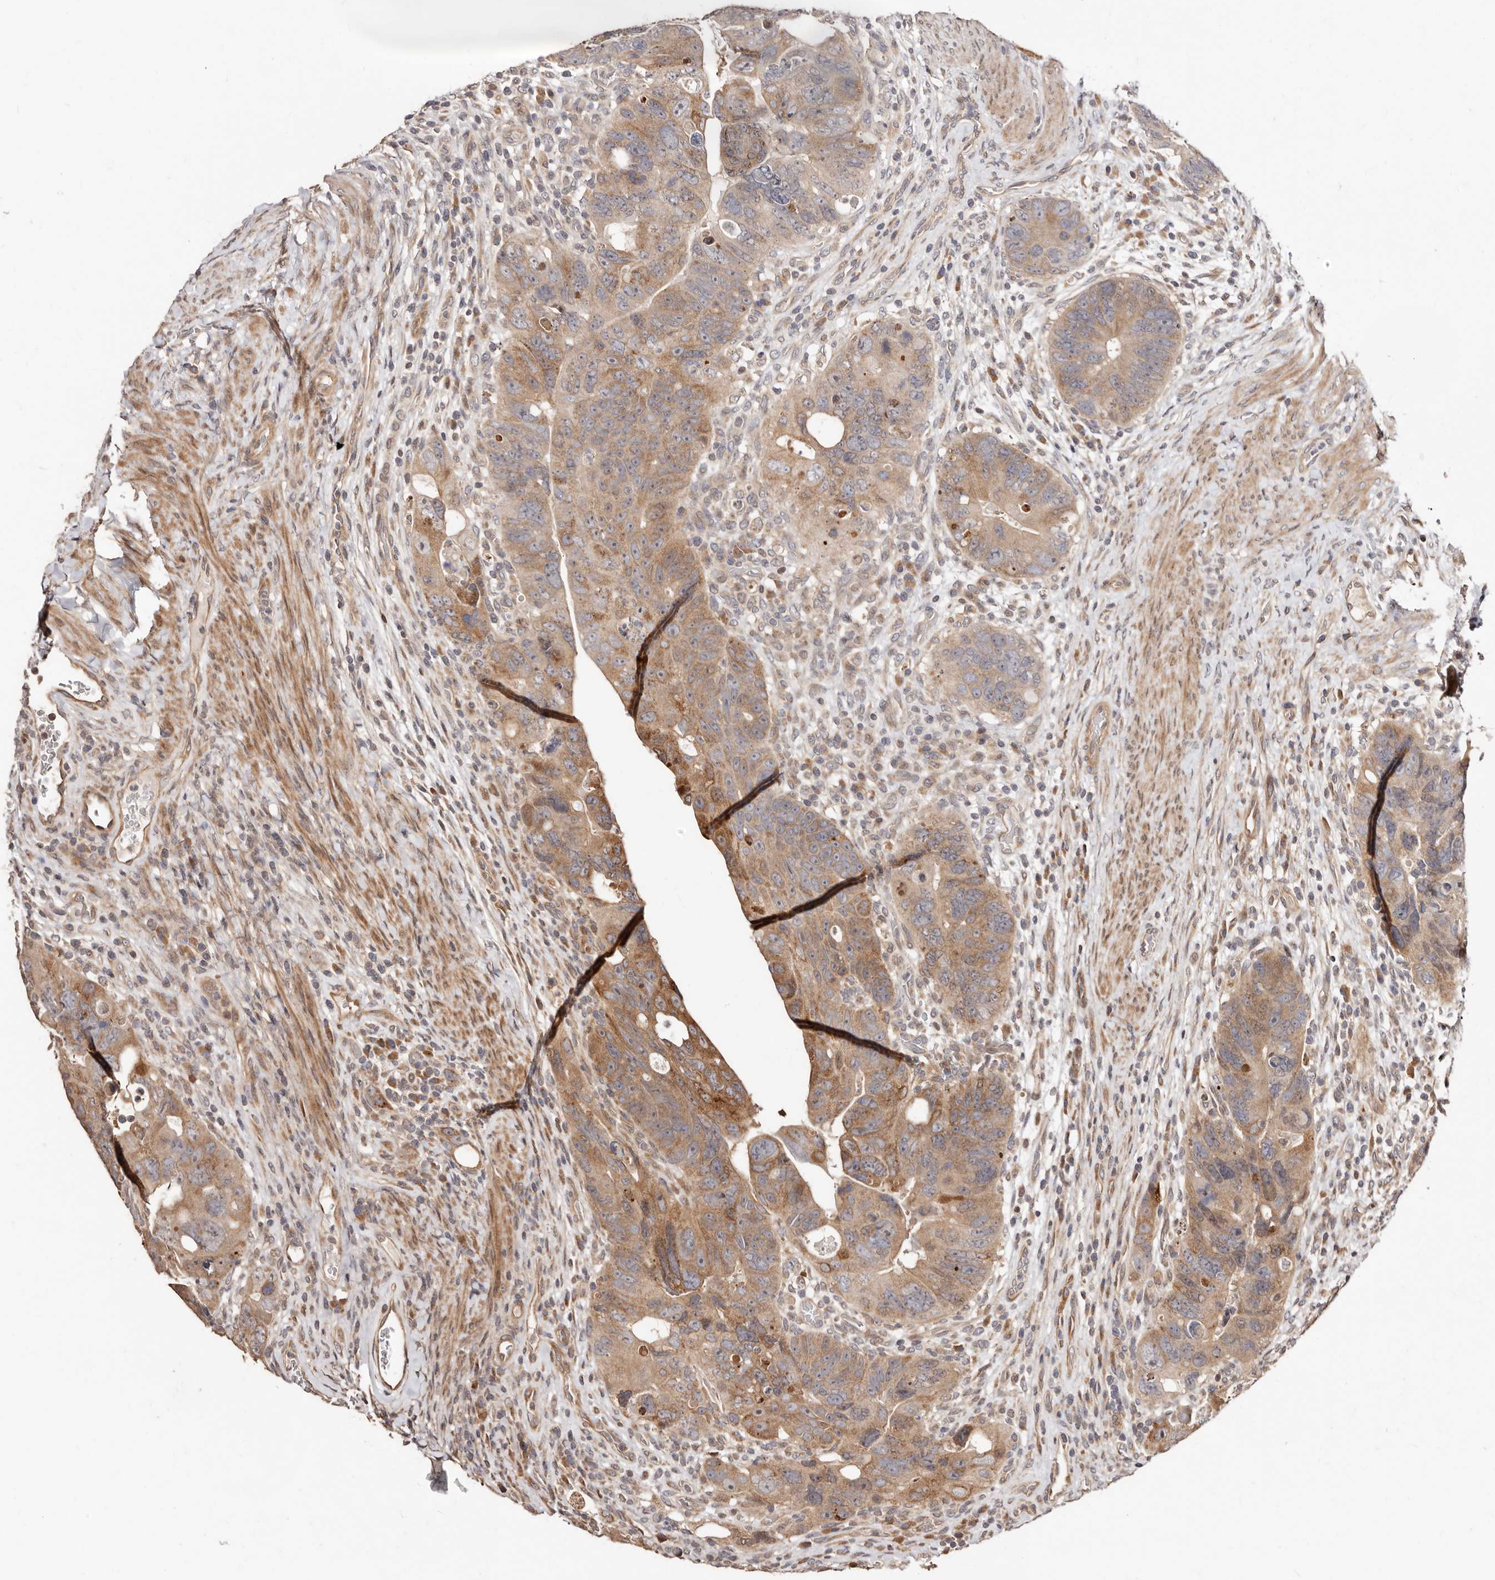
{"staining": {"intensity": "moderate", "quantity": ">75%", "location": "cytoplasmic/membranous"}, "tissue": "colorectal cancer", "cell_type": "Tumor cells", "image_type": "cancer", "snomed": [{"axis": "morphology", "description": "Adenocarcinoma, NOS"}, {"axis": "topography", "description": "Rectum"}], "caption": "Colorectal cancer (adenocarcinoma) stained for a protein (brown) reveals moderate cytoplasmic/membranous positive positivity in approximately >75% of tumor cells.", "gene": "APOL6", "patient": {"sex": "male", "age": 59}}